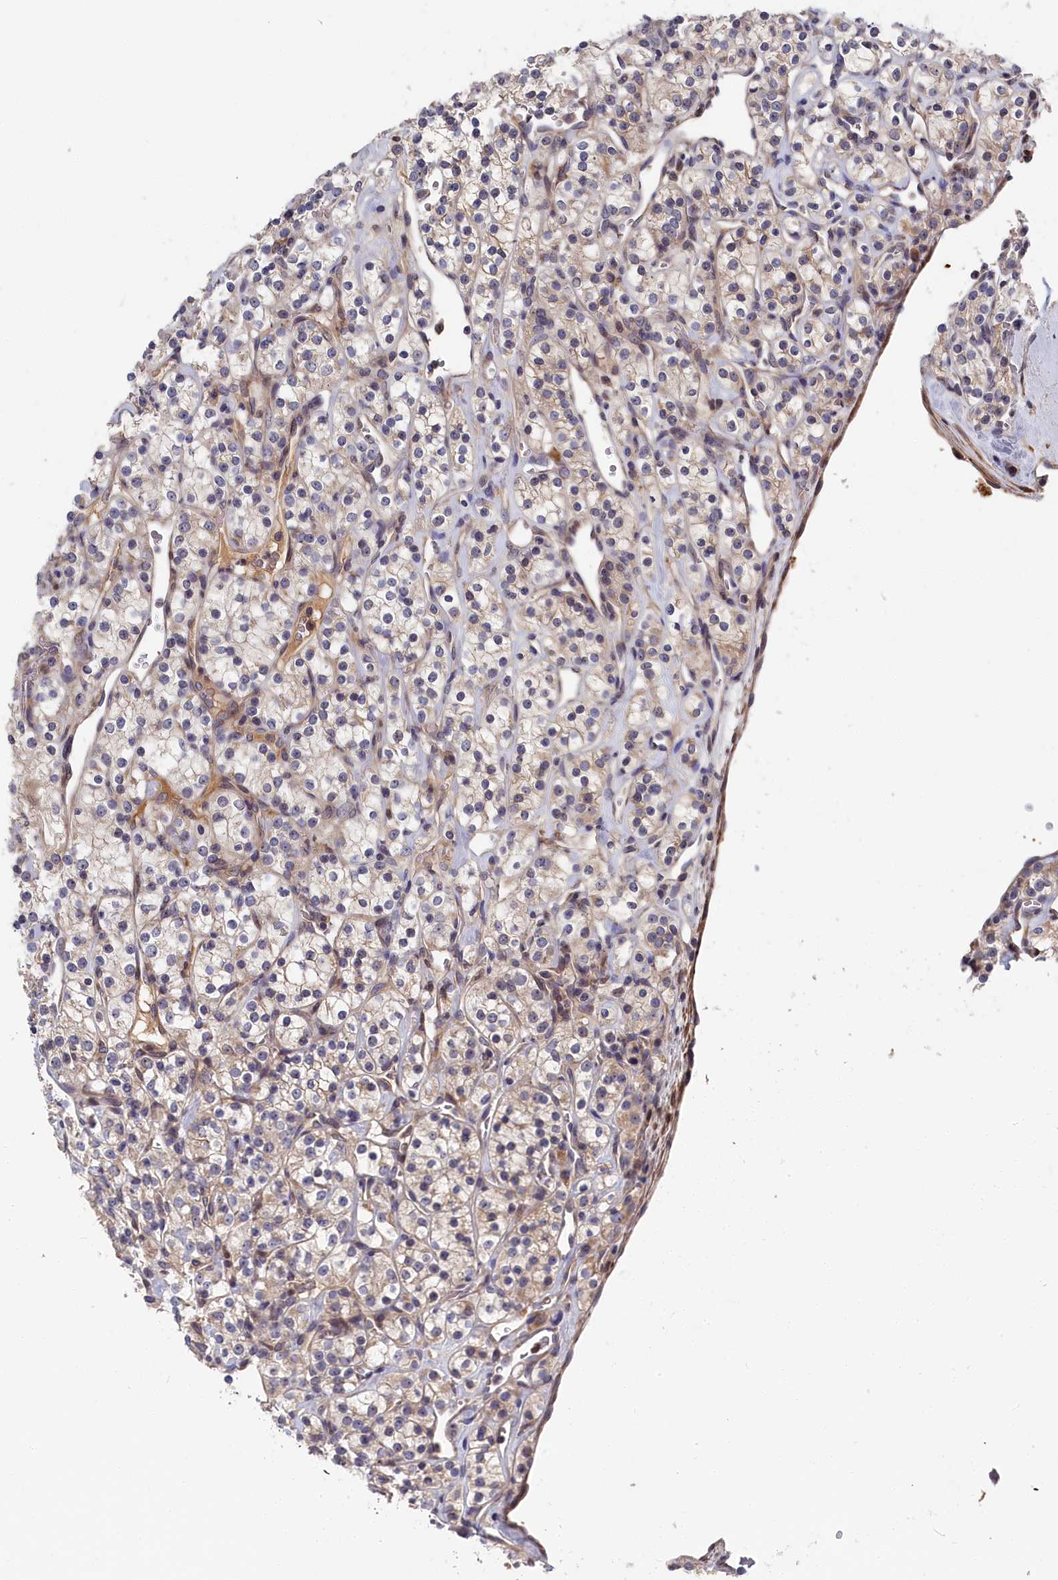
{"staining": {"intensity": "weak", "quantity": "25%-75%", "location": "cytoplasmic/membranous"}, "tissue": "renal cancer", "cell_type": "Tumor cells", "image_type": "cancer", "snomed": [{"axis": "morphology", "description": "Adenocarcinoma, NOS"}, {"axis": "topography", "description": "Kidney"}], "caption": "The histopathology image demonstrates a brown stain indicating the presence of a protein in the cytoplasmic/membranous of tumor cells in adenocarcinoma (renal).", "gene": "CYB5D2", "patient": {"sex": "male", "age": 77}}